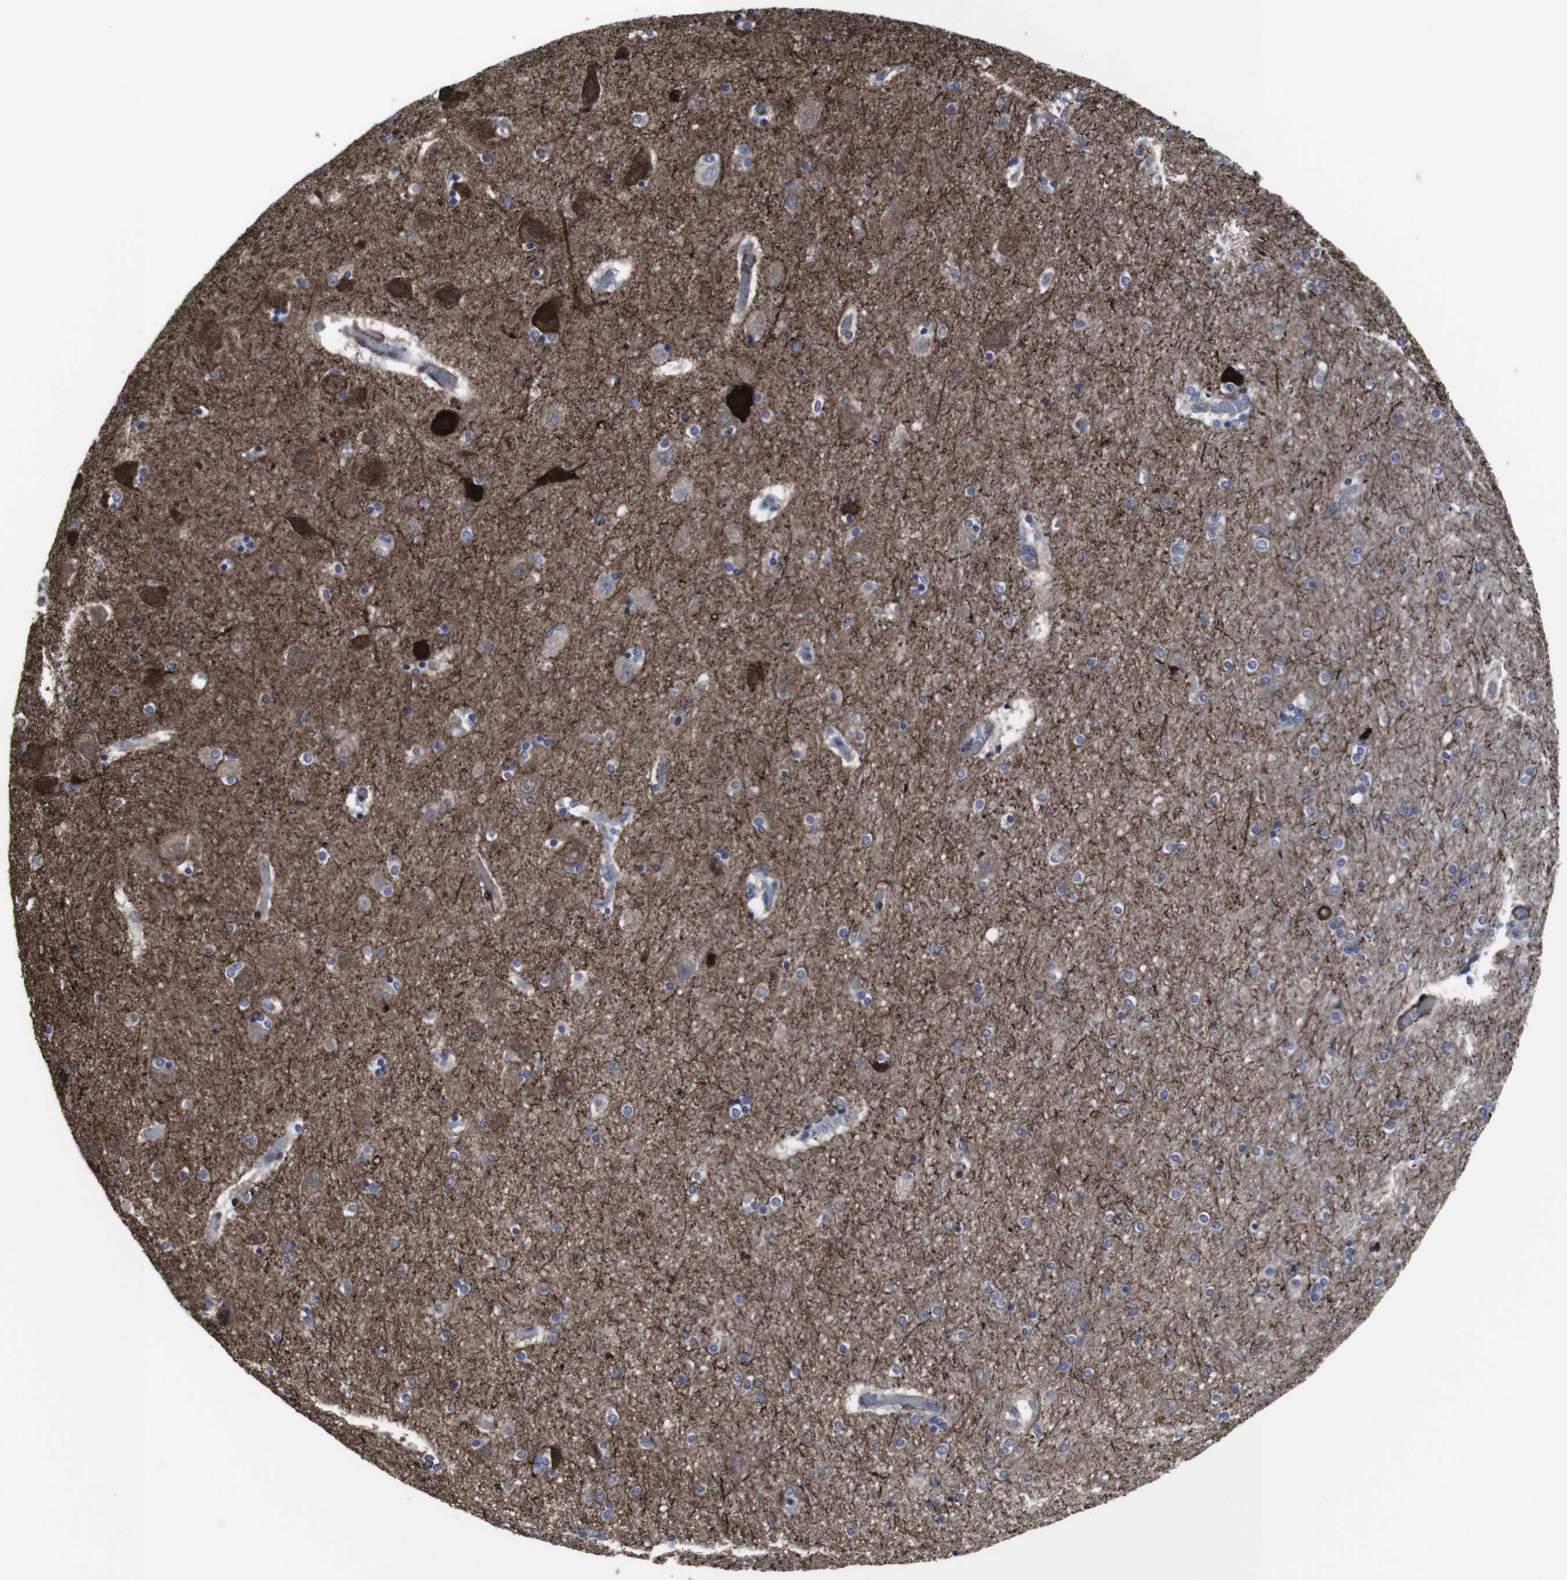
{"staining": {"intensity": "weak", "quantity": "<25%", "location": "cytoplasmic/membranous"}, "tissue": "hippocampus", "cell_type": "Glial cells", "image_type": "normal", "snomed": [{"axis": "morphology", "description": "Normal tissue, NOS"}, {"axis": "topography", "description": "Hippocampus"}], "caption": "A high-resolution image shows IHC staining of unremarkable hippocampus, which exhibits no significant staining in glial cells. (Brightfield microscopy of DAB immunohistochemistry (IHC) at high magnification).", "gene": "SNCG", "patient": {"sex": "female", "age": 54}}